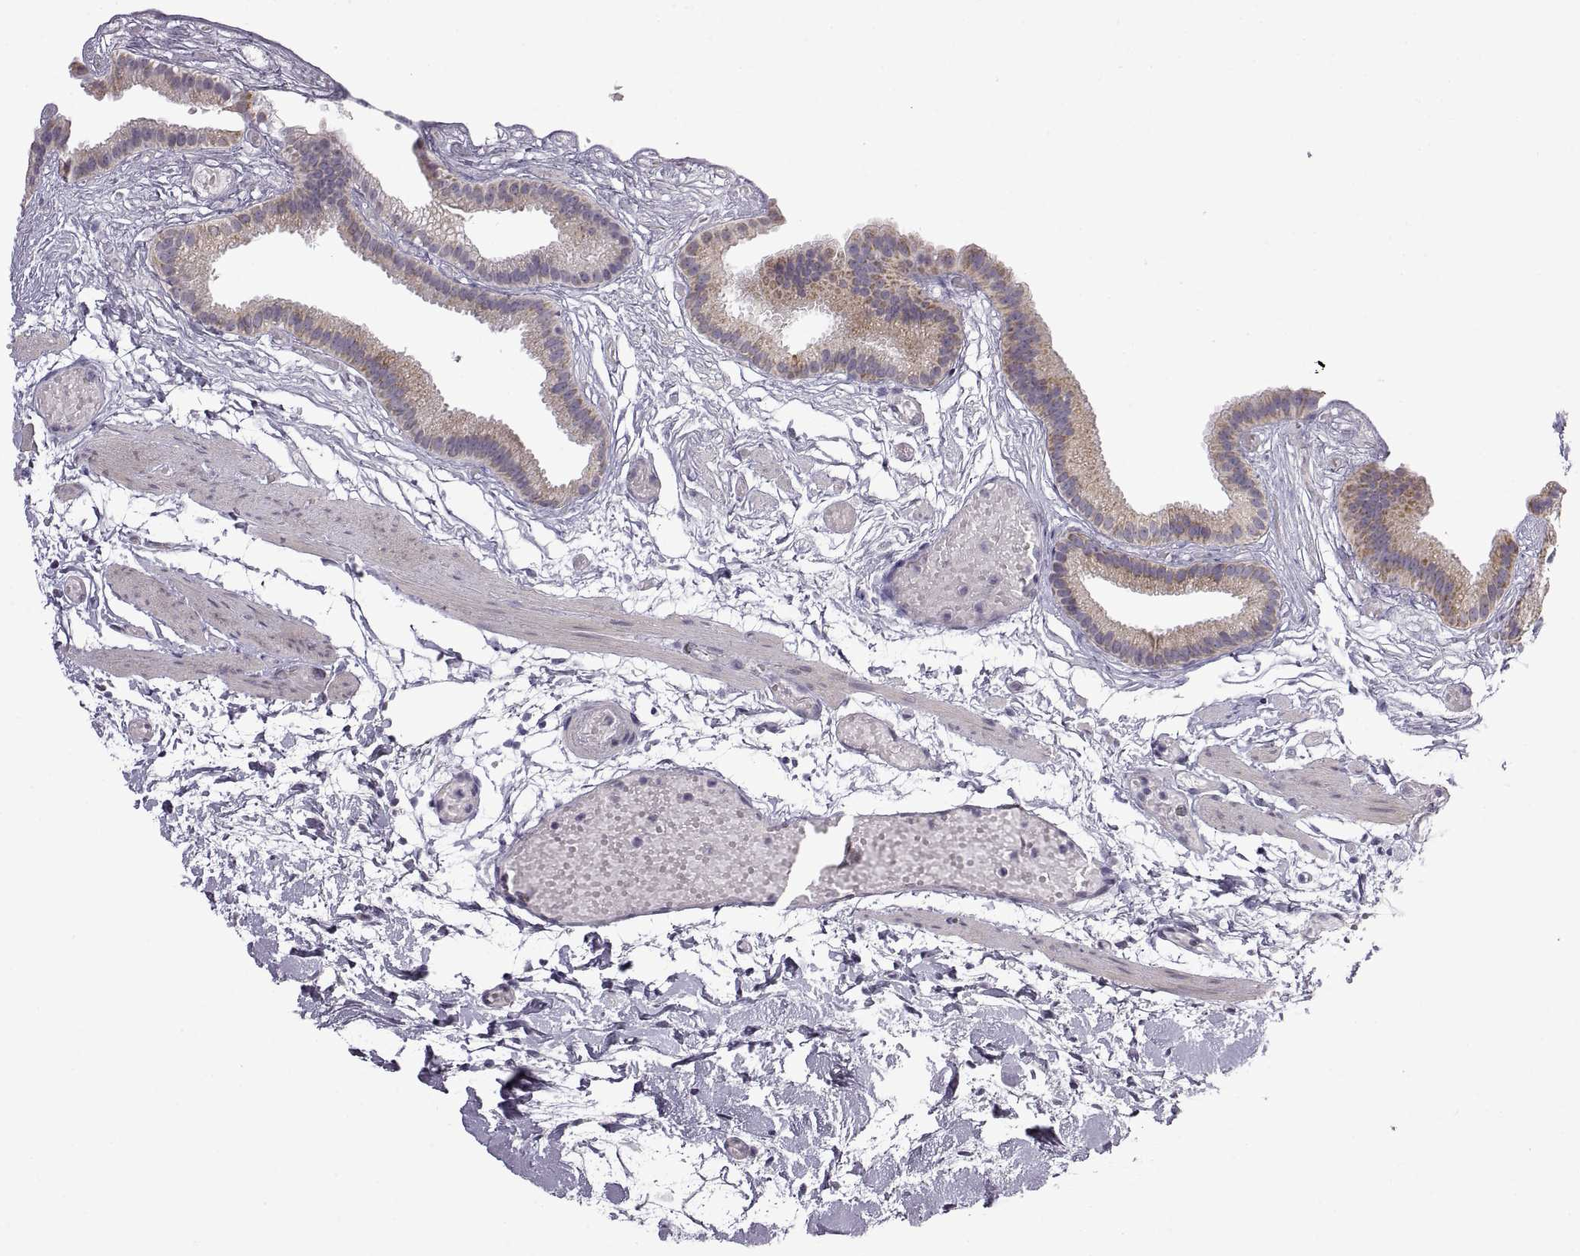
{"staining": {"intensity": "weak", "quantity": "25%-75%", "location": "cytoplasmic/membranous"}, "tissue": "gallbladder", "cell_type": "Glandular cells", "image_type": "normal", "snomed": [{"axis": "morphology", "description": "Normal tissue, NOS"}, {"axis": "topography", "description": "Gallbladder"}], "caption": "The image demonstrates a brown stain indicating the presence of a protein in the cytoplasmic/membranous of glandular cells in gallbladder. (DAB (3,3'-diaminobenzidine) IHC, brown staining for protein, blue staining for nuclei).", "gene": "FAM170A", "patient": {"sex": "female", "age": 45}}